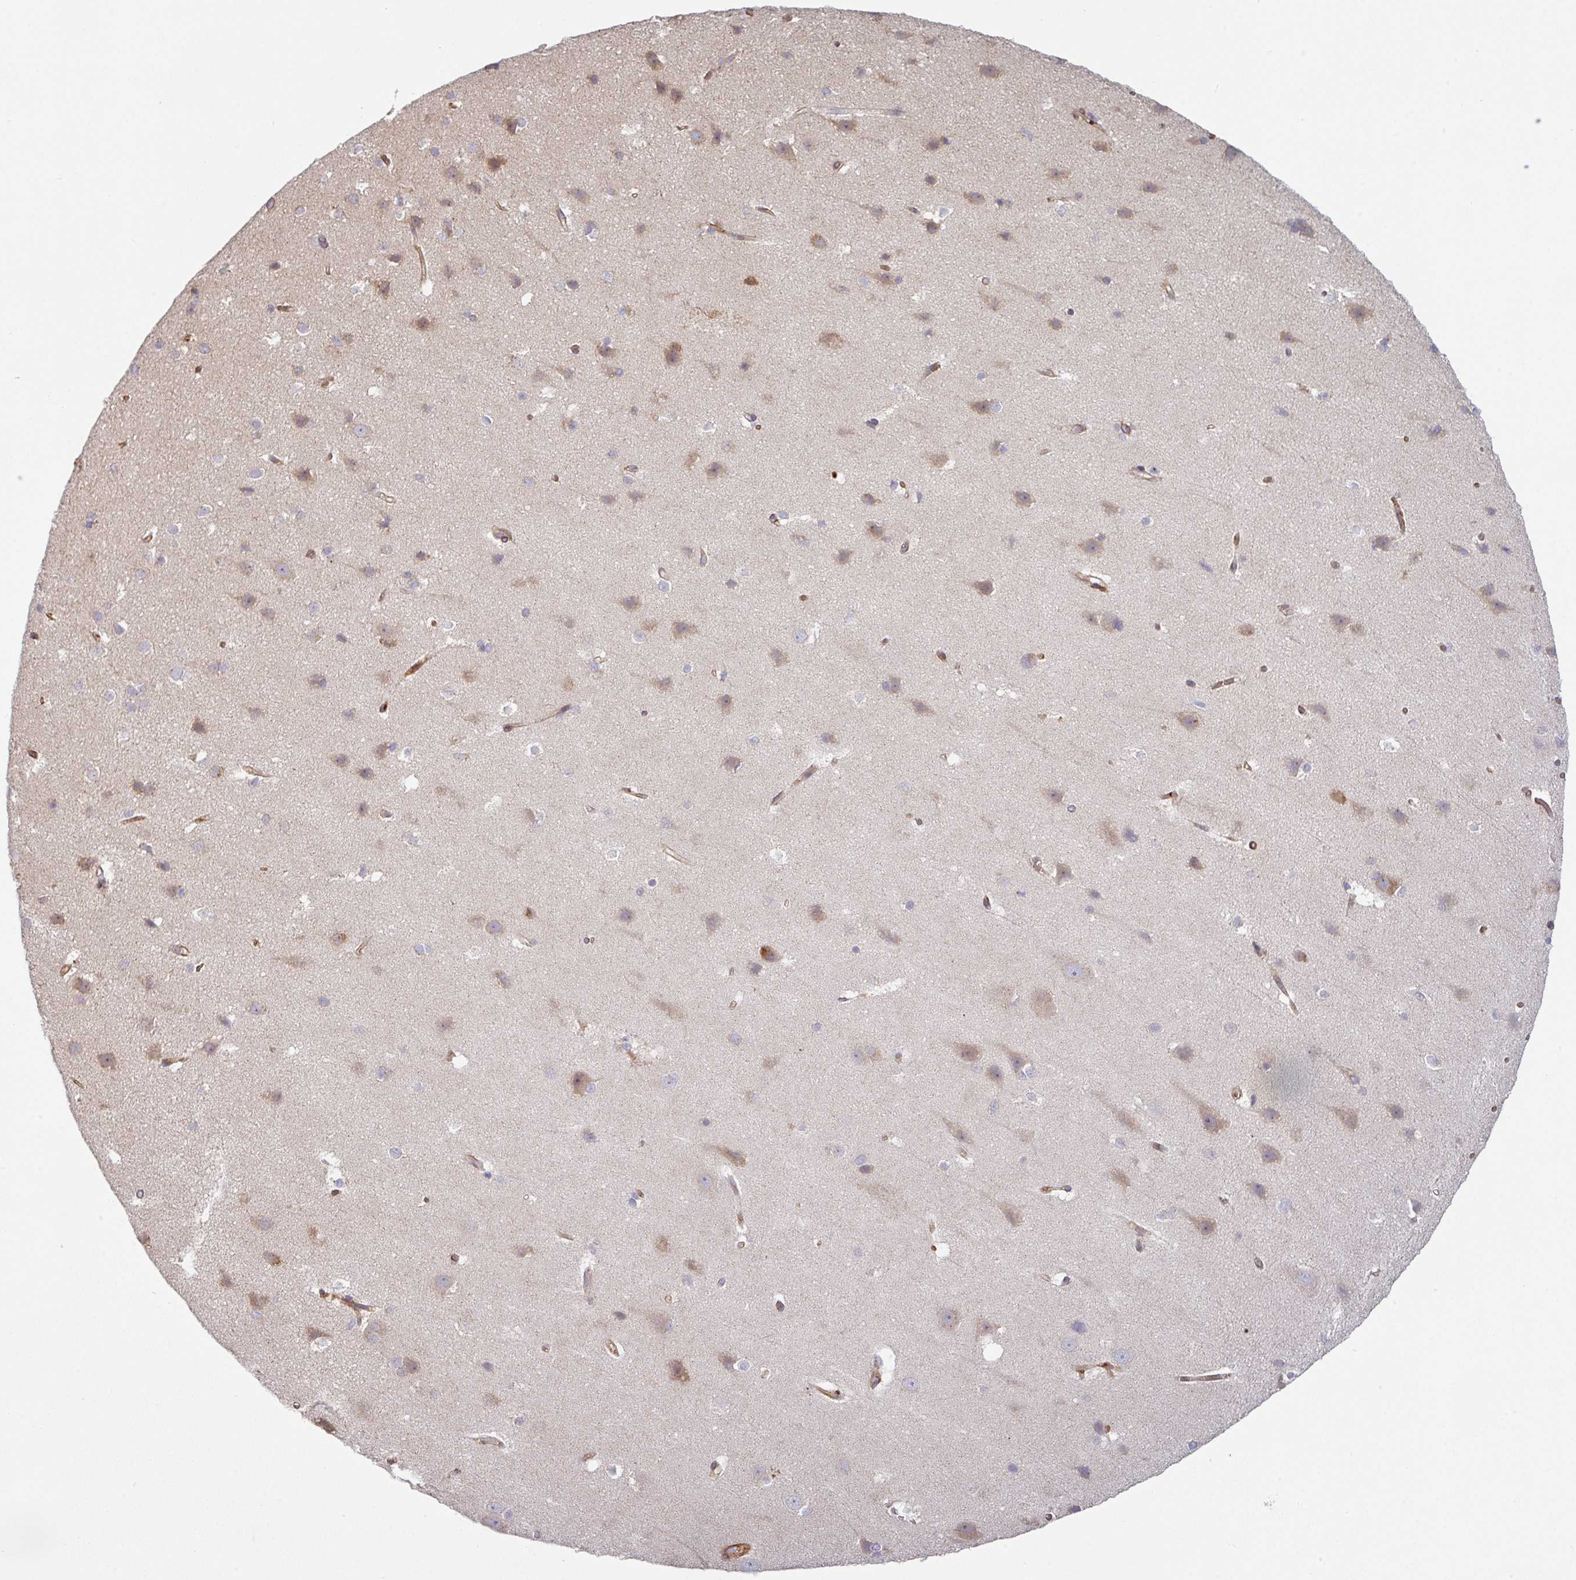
{"staining": {"intensity": "strong", "quantity": ">75%", "location": "cytoplasmic/membranous"}, "tissue": "cerebral cortex", "cell_type": "Endothelial cells", "image_type": "normal", "snomed": [{"axis": "morphology", "description": "Normal tissue, NOS"}, {"axis": "topography", "description": "Cerebral cortex"}], "caption": "DAB (3,3'-diaminobenzidine) immunohistochemical staining of normal human cerebral cortex demonstrates strong cytoplasmic/membranous protein expression in approximately >75% of endothelial cells.", "gene": "CASP2", "patient": {"sex": "male", "age": 37}}